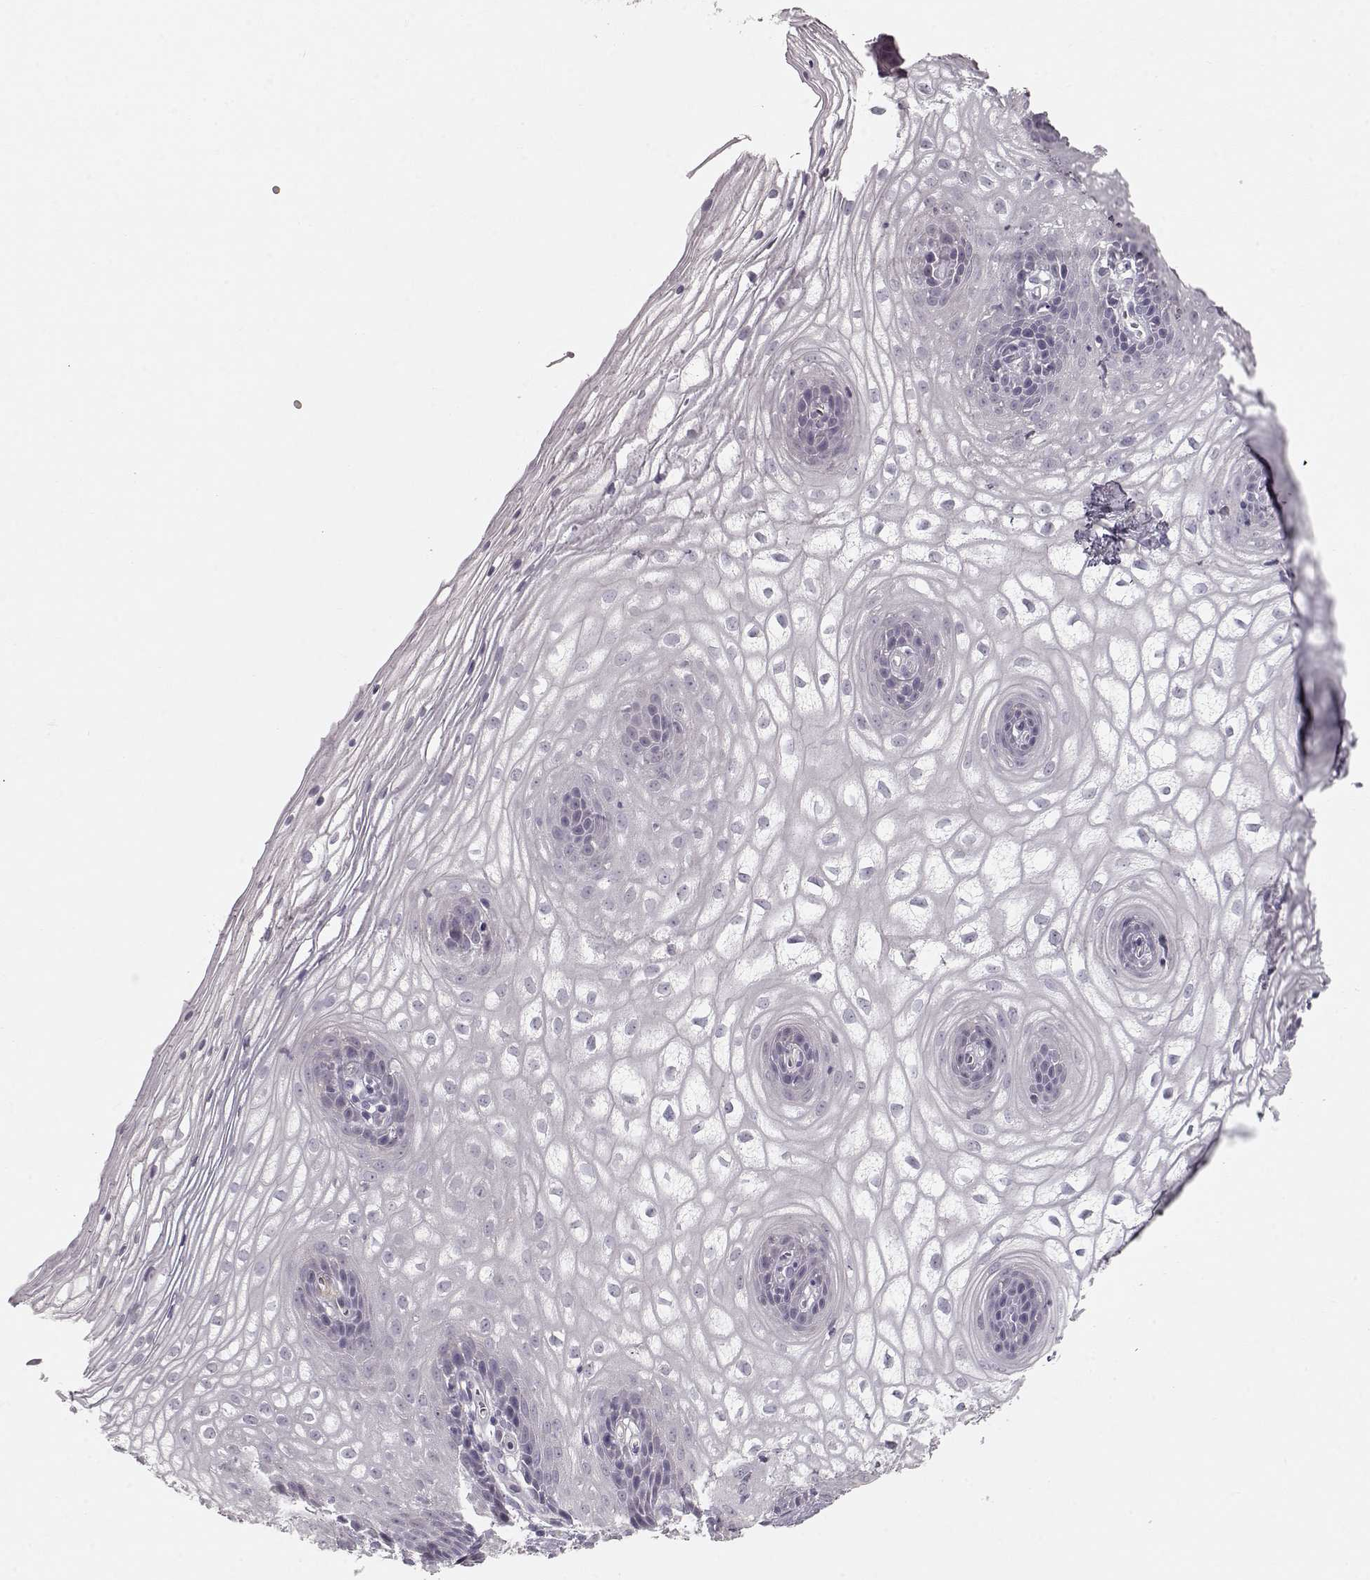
{"staining": {"intensity": "negative", "quantity": "none", "location": "none"}, "tissue": "vagina", "cell_type": "Squamous epithelial cells", "image_type": "normal", "snomed": [{"axis": "morphology", "description": "Normal tissue, NOS"}, {"axis": "topography", "description": "Vagina"}], "caption": "A high-resolution histopathology image shows IHC staining of unremarkable vagina, which displays no significant positivity in squamous epithelial cells. The staining is performed using DAB brown chromogen with nuclei counter-stained in using hematoxylin.", "gene": "ARHGAP8", "patient": {"sex": "female", "age": 34}}